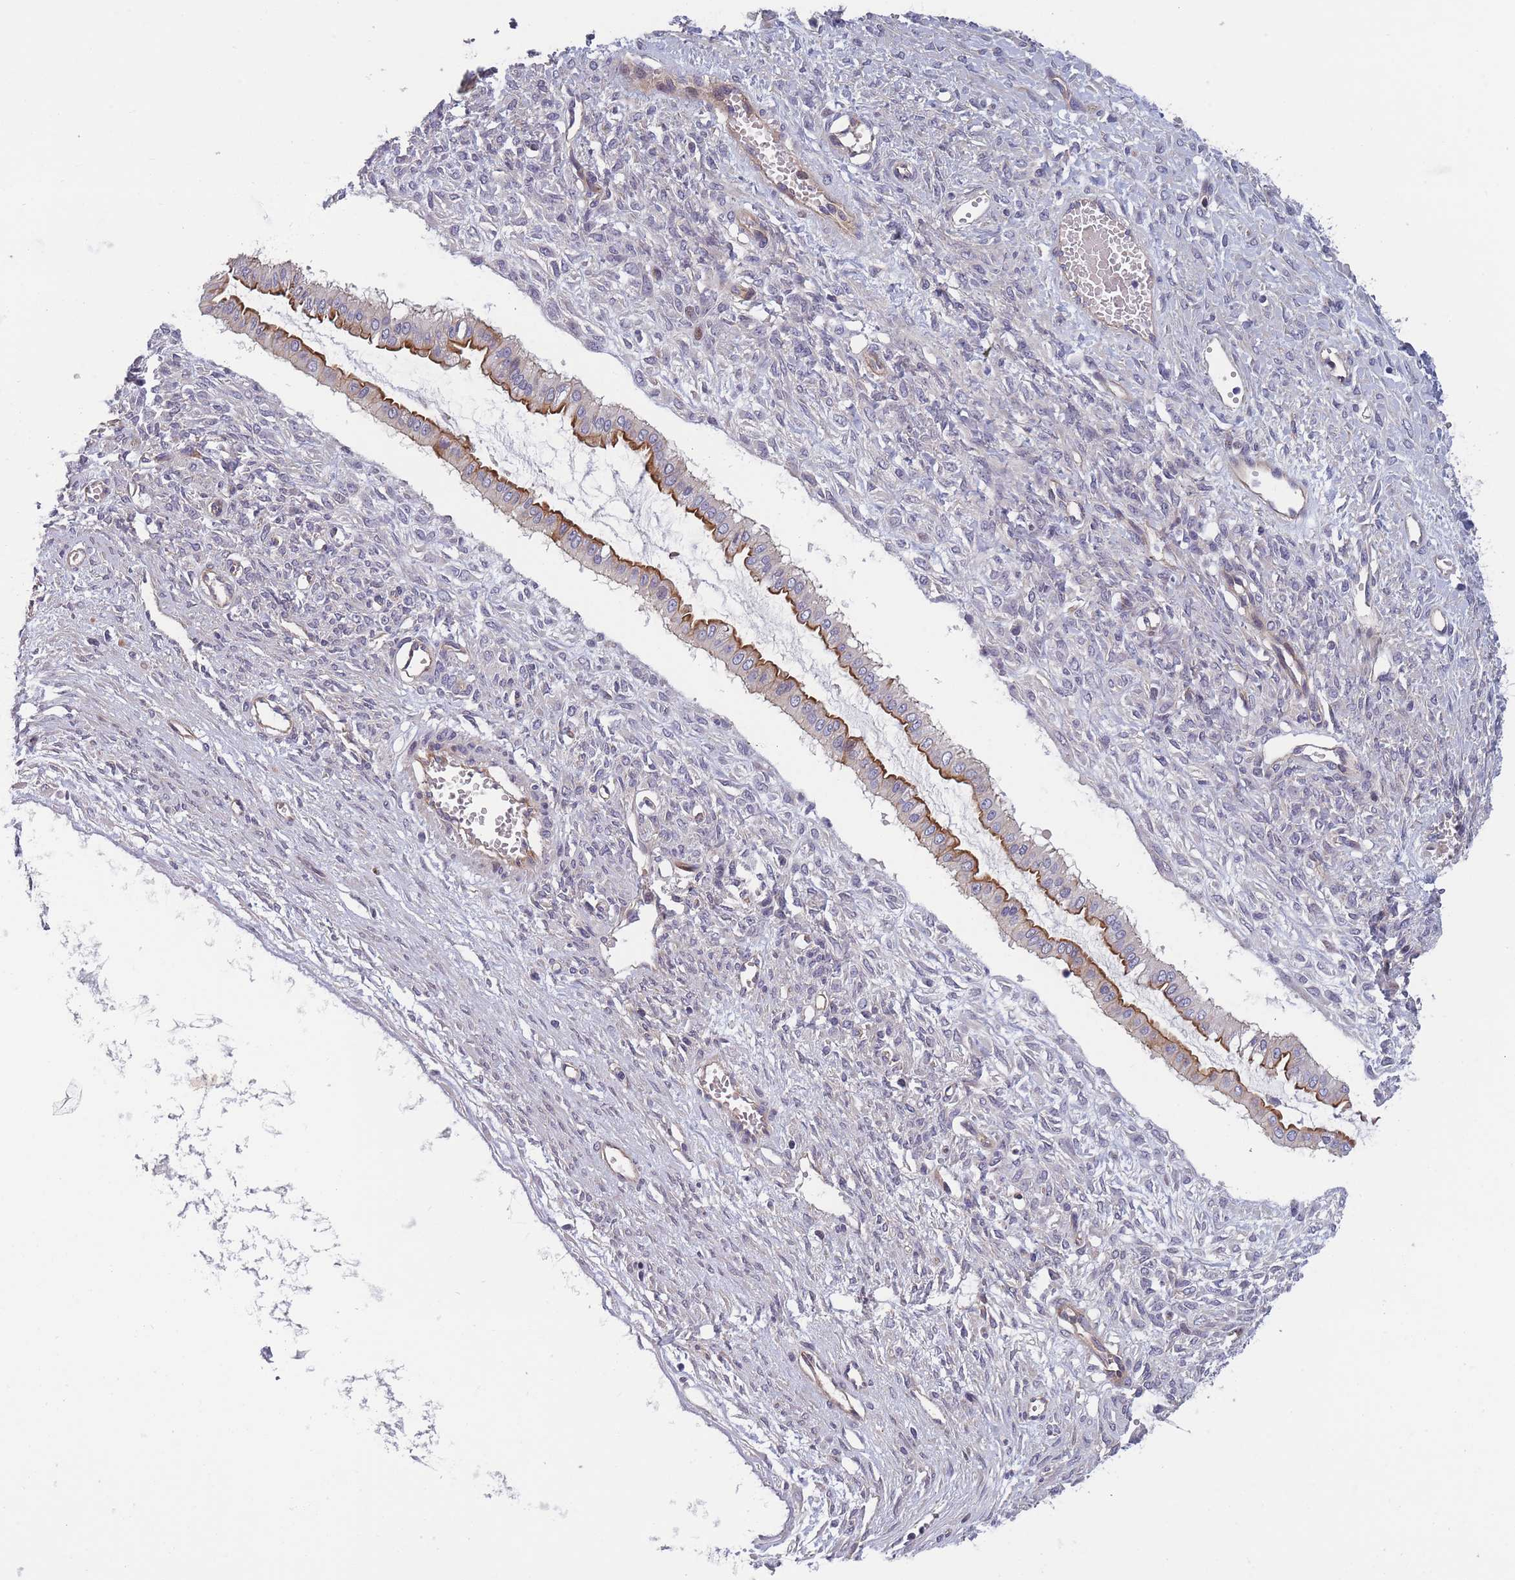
{"staining": {"intensity": "moderate", "quantity": ">75%", "location": "cytoplasmic/membranous"}, "tissue": "ovarian cancer", "cell_type": "Tumor cells", "image_type": "cancer", "snomed": [{"axis": "morphology", "description": "Cystadenocarcinoma, mucinous, NOS"}, {"axis": "topography", "description": "Ovary"}], "caption": "Ovarian cancer (mucinous cystadenocarcinoma) was stained to show a protein in brown. There is medium levels of moderate cytoplasmic/membranous expression in about >75% of tumor cells. The staining was performed using DAB to visualize the protein expression in brown, while the nuclei were stained in blue with hematoxylin (Magnification: 20x).", "gene": "FAM83F", "patient": {"sex": "female", "age": 73}}